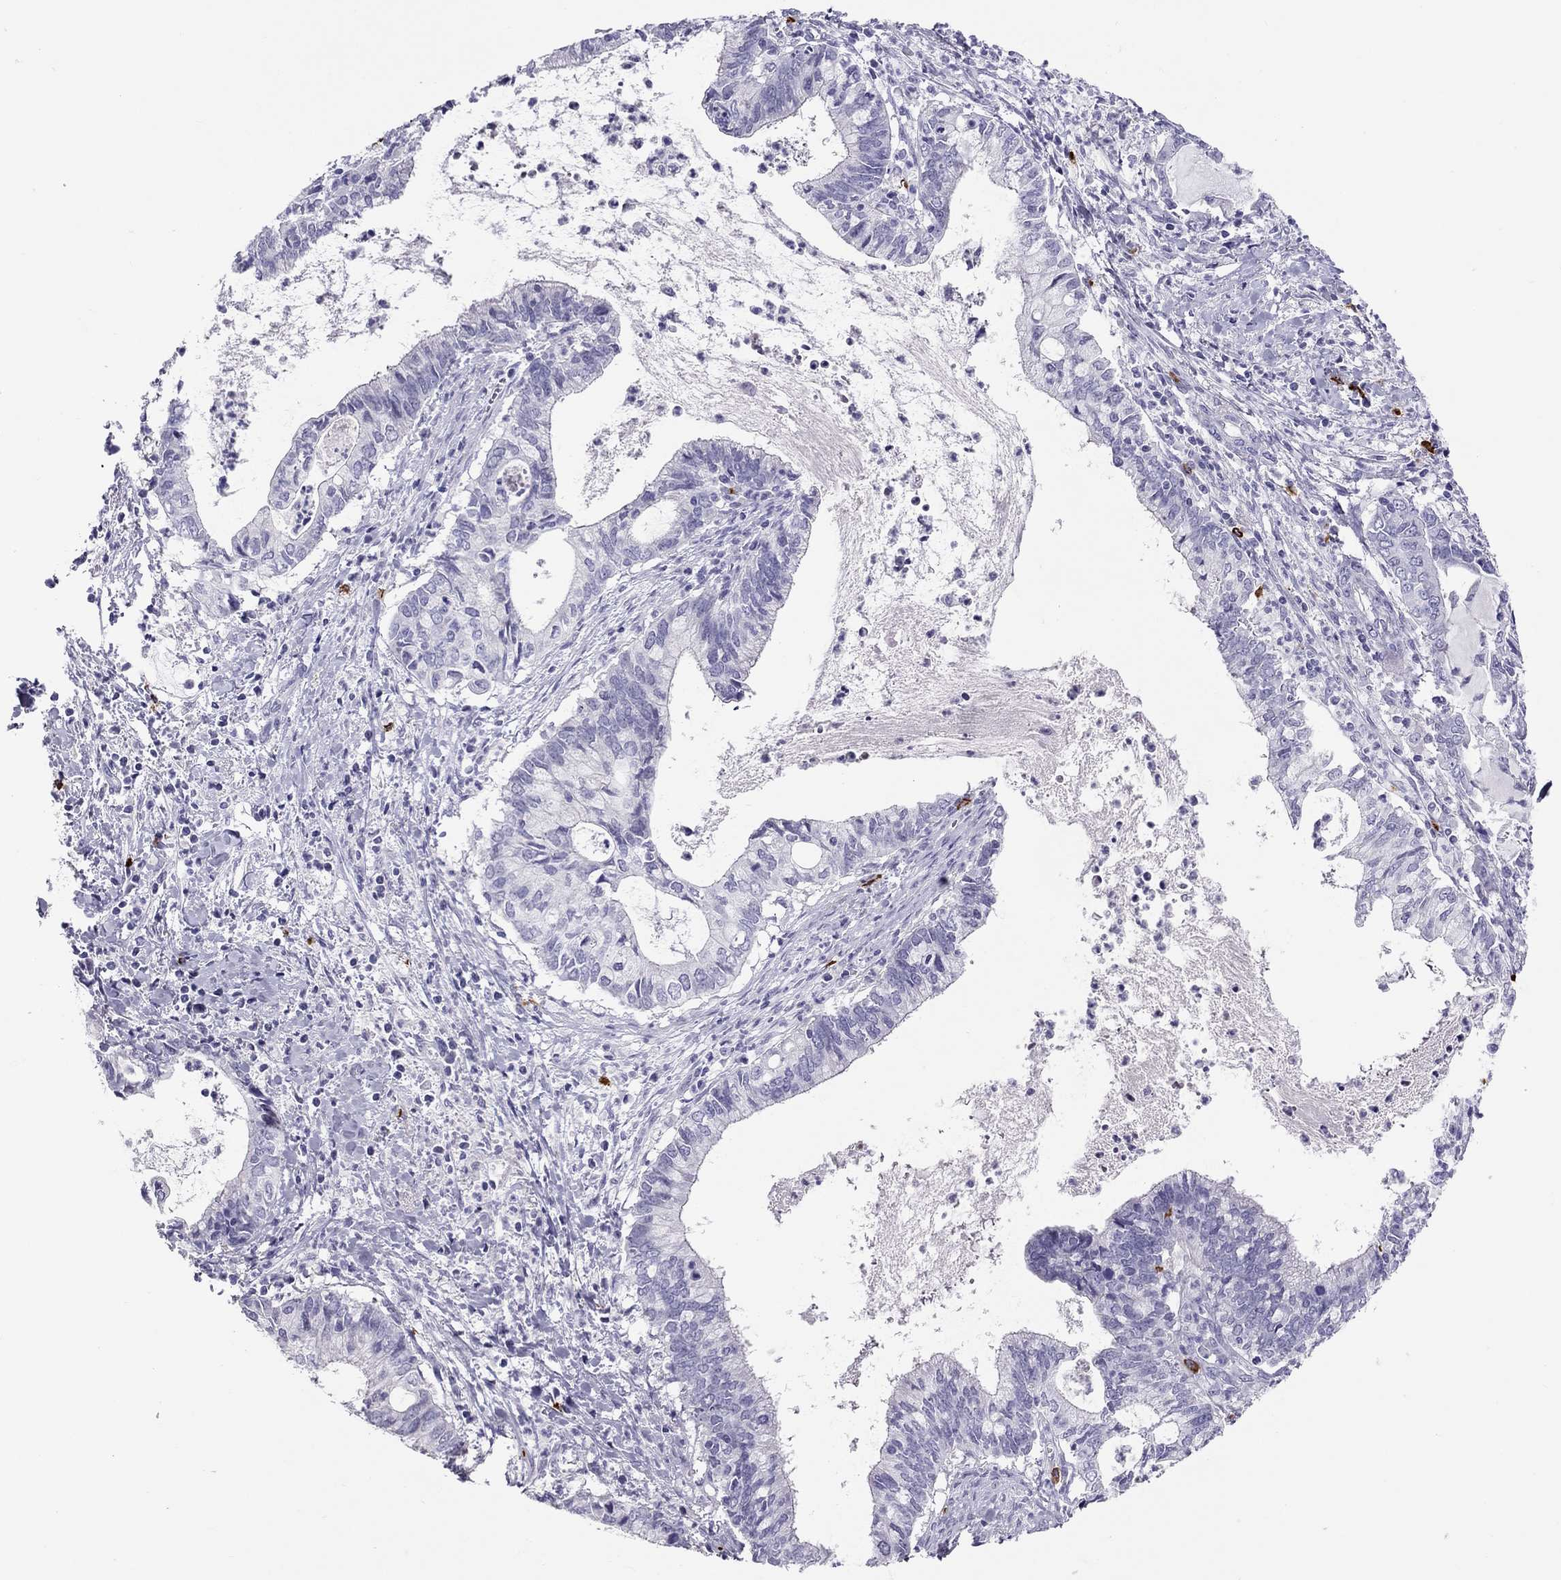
{"staining": {"intensity": "negative", "quantity": "none", "location": "none"}, "tissue": "cervical cancer", "cell_type": "Tumor cells", "image_type": "cancer", "snomed": [{"axis": "morphology", "description": "Adenocarcinoma, NOS"}, {"axis": "topography", "description": "Cervix"}], "caption": "IHC of human adenocarcinoma (cervical) exhibits no expression in tumor cells. Nuclei are stained in blue.", "gene": "IL17REL", "patient": {"sex": "female", "age": 42}}